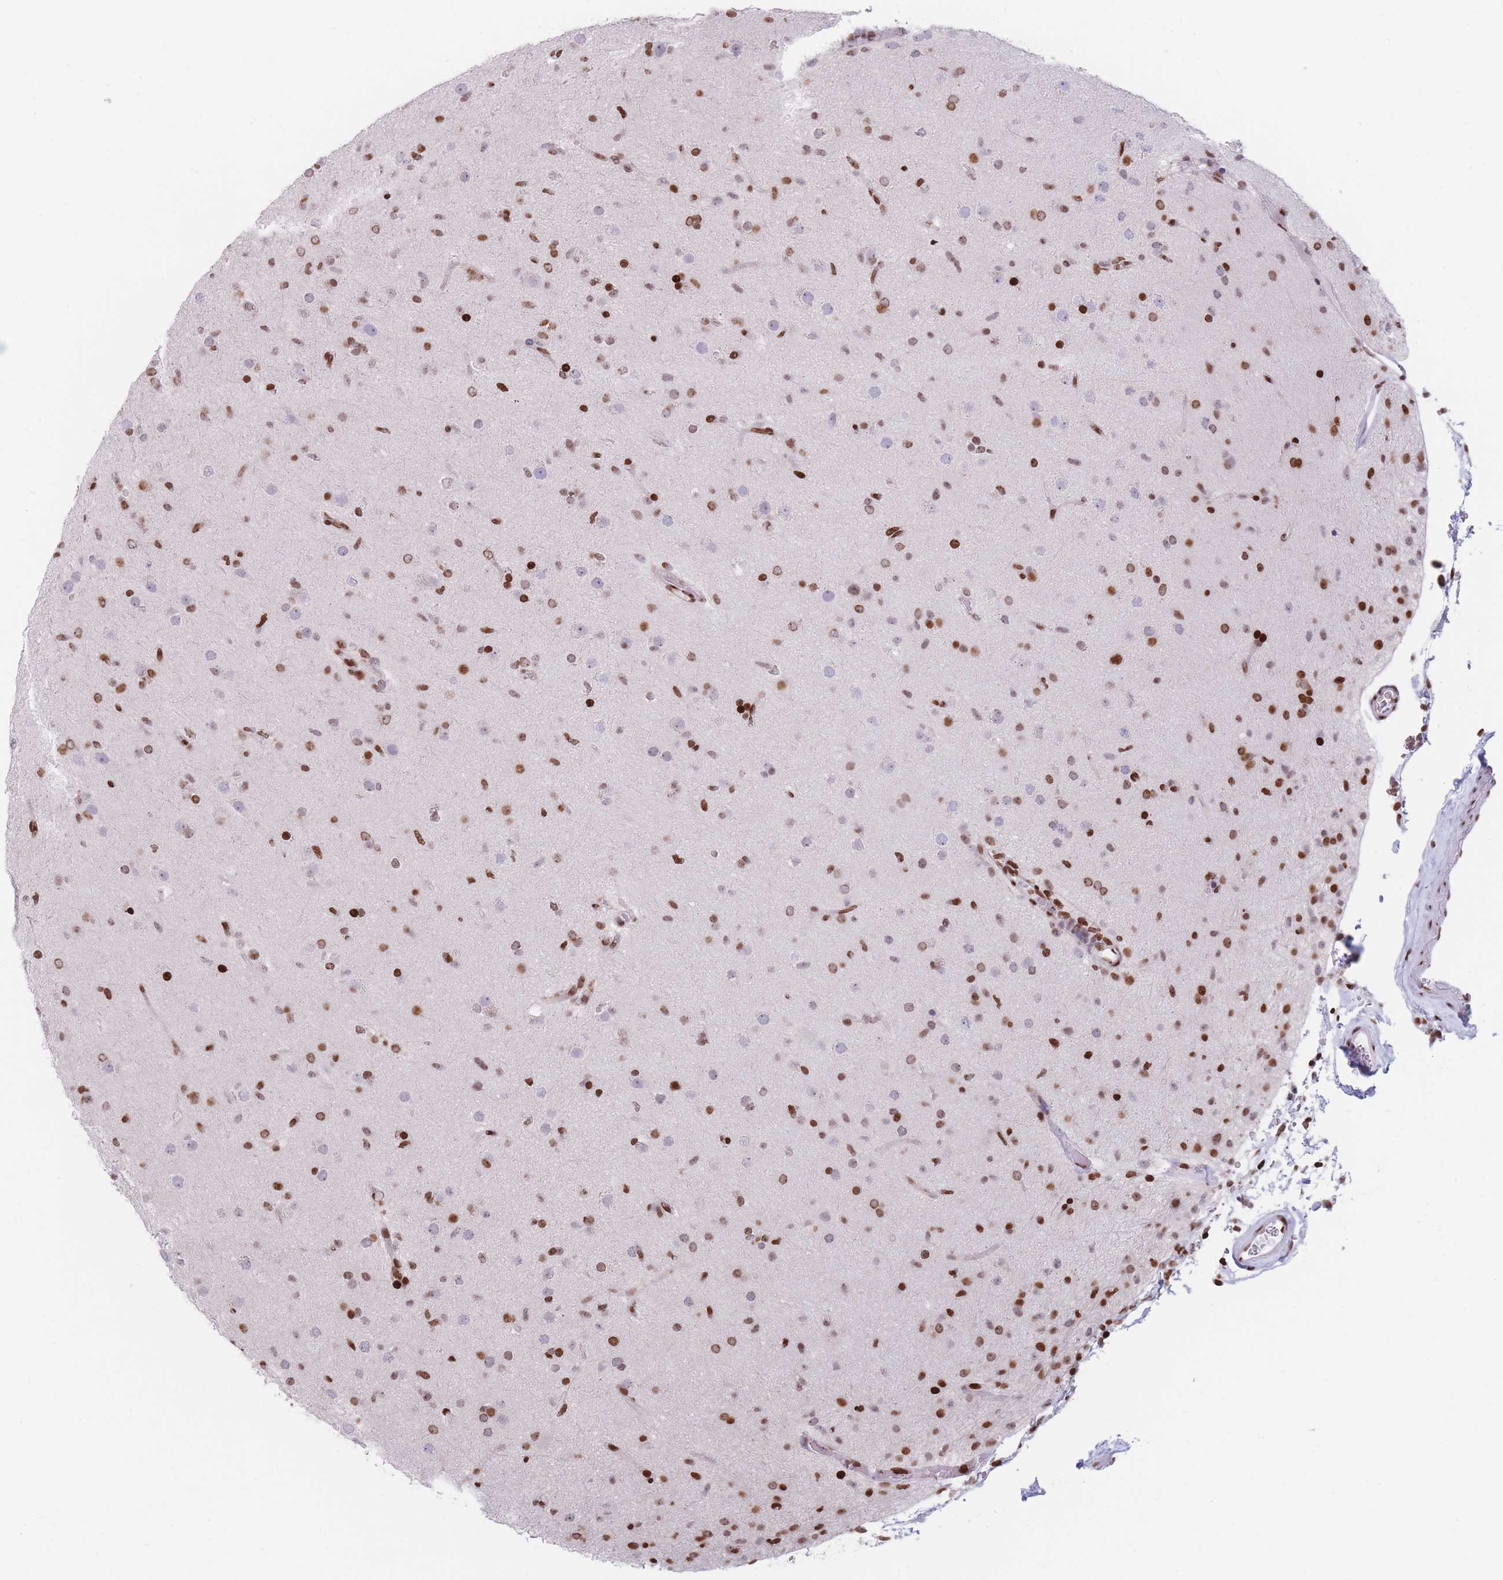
{"staining": {"intensity": "moderate", "quantity": "25%-75%", "location": "nuclear"}, "tissue": "glioma", "cell_type": "Tumor cells", "image_type": "cancer", "snomed": [{"axis": "morphology", "description": "Glioma, malignant, Low grade"}, {"axis": "topography", "description": "Brain"}], "caption": "This is a histology image of immunohistochemistry (IHC) staining of malignant glioma (low-grade), which shows moderate staining in the nuclear of tumor cells.", "gene": "AK9", "patient": {"sex": "male", "age": 65}}